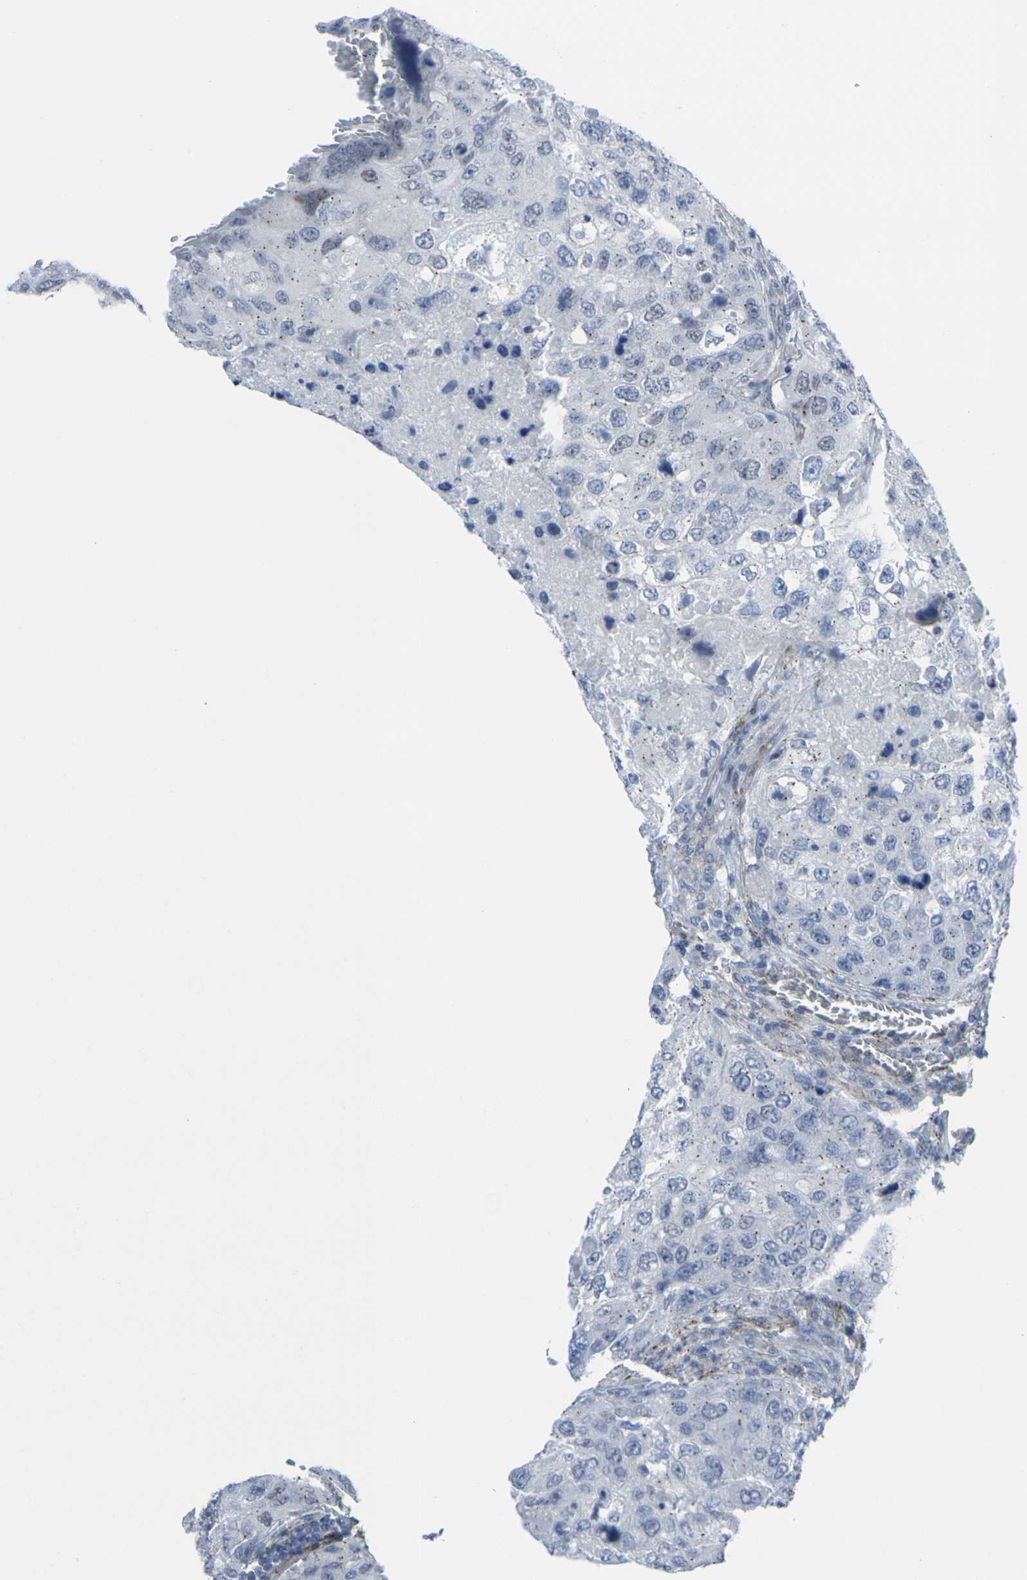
{"staining": {"intensity": "moderate", "quantity": "<25%", "location": "cytoplasmic/membranous"}, "tissue": "urothelial cancer", "cell_type": "Tumor cells", "image_type": "cancer", "snomed": [{"axis": "morphology", "description": "Urothelial carcinoma, High grade"}, {"axis": "topography", "description": "Lymph node"}, {"axis": "topography", "description": "Urinary bladder"}], "caption": "Immunohistochemistry (IHC) staining of urothelial cancer, which reveals low levels of moderate cytoplasmic/membranous expression in about <25% of tumor cells indicating moderate cytoplasmic/membranous protein staining. The staining was performed using DAB (3,3'-diaminobenzidine) (brown) for protein detection and nuclei were counterstained in hematoxylin (blue).", "gene": "CDH11", "patient": {"sex": "male", "age": 51}}